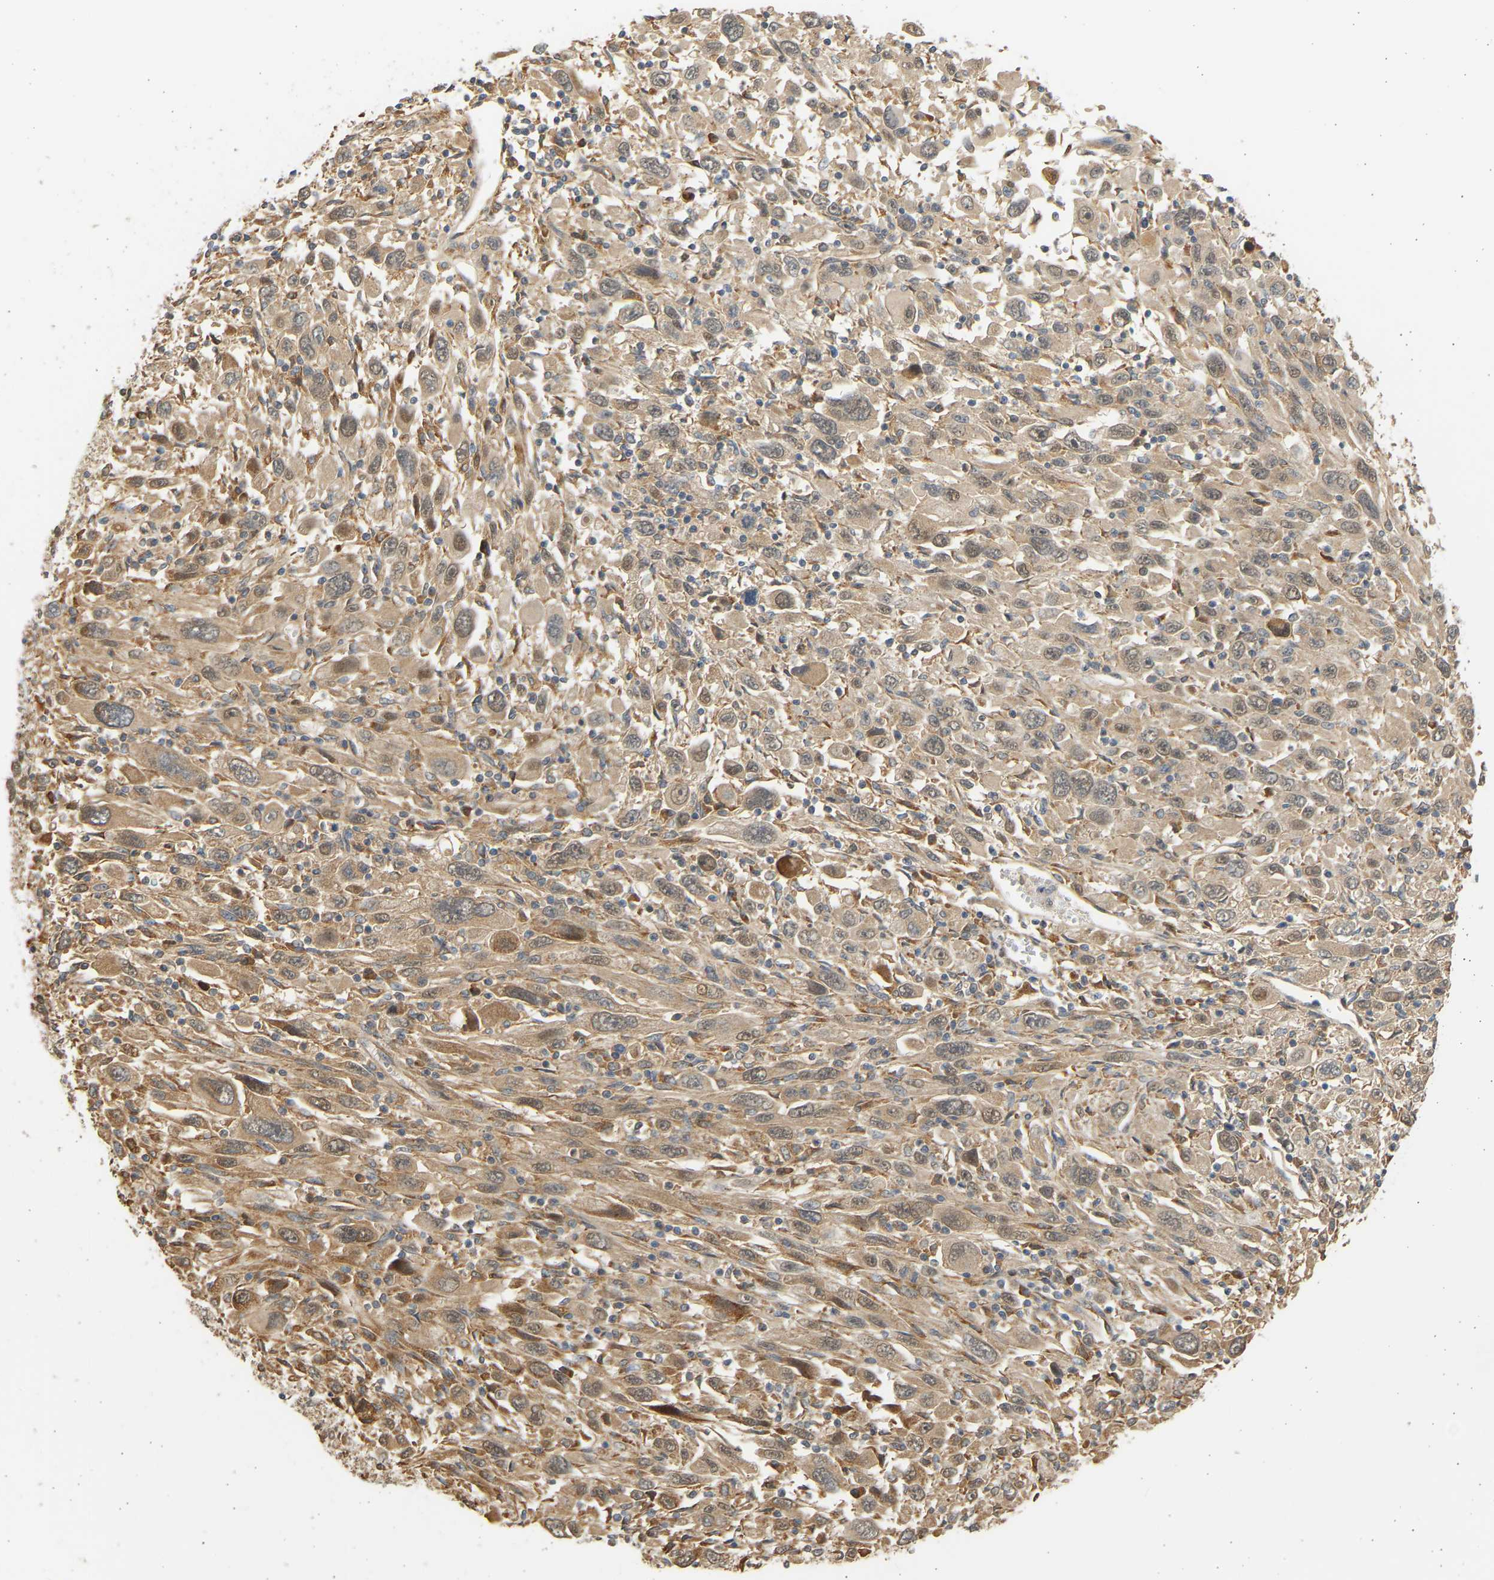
{"staining": {"intensity": "moderate", "quantity": ">75%", "location": "cytoplasmic/membranous,nuclear"}, "tissue": "melanoma", "cell_type": "Tumor cells", "image_type": "cancer", "snomed": [{"axis": "morphology", "description": "Malignant melanoma, Metastatic site"}, {"axis": "topography", "description": "Skin"}], "caption": "Malignant melanoma (metastatic site) stained for a protein (brown) shows moderate cytoplasmic/membranous and nuclear positive positivity in approximately >75% of tumor cells.", "gene": "B4GALT6", "patient": {"sex": "female", "age": 56}}